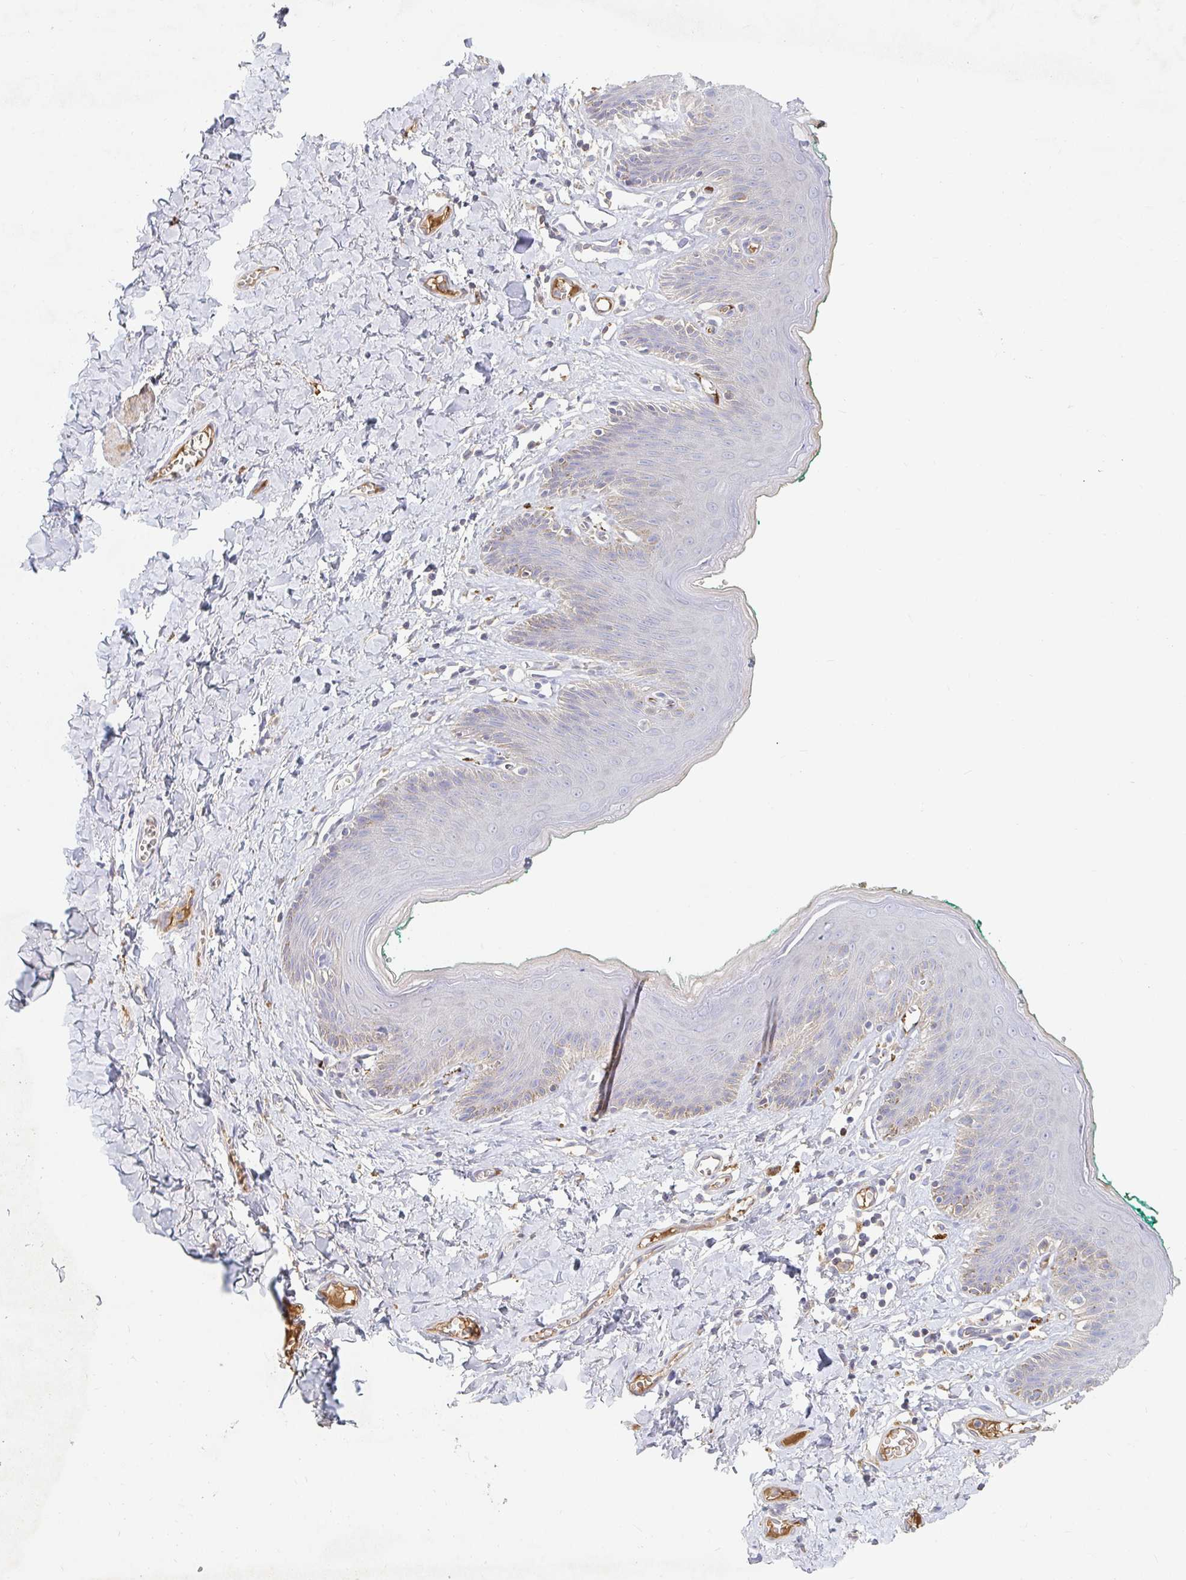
{"staining": {"intensity": "weak", "quantity": "<25%", "location": "cytoplasmic/membranous"}, "tissue": "skin", "cell_type": "Epidermal cells", "image_type": "normal", "snomed": [{"axis": "morphology", "description": "Normal tissue, NOS"}, {"axis": "topography", "description": "Vulva"}, {"axis": "topography", "description": "Peripheral nerve tissue"}], "caption": "Epidermal cells are negative for protein expression in benign human skin. (Stains: DAB (3,3'-diaminobenzidine) immunohistochemistry with hematoxylin counter stain, Microscopy: brightfield microscopy at high magnification).", "gene": "NME9", "patient": {"sex": "female", "age": 66}}